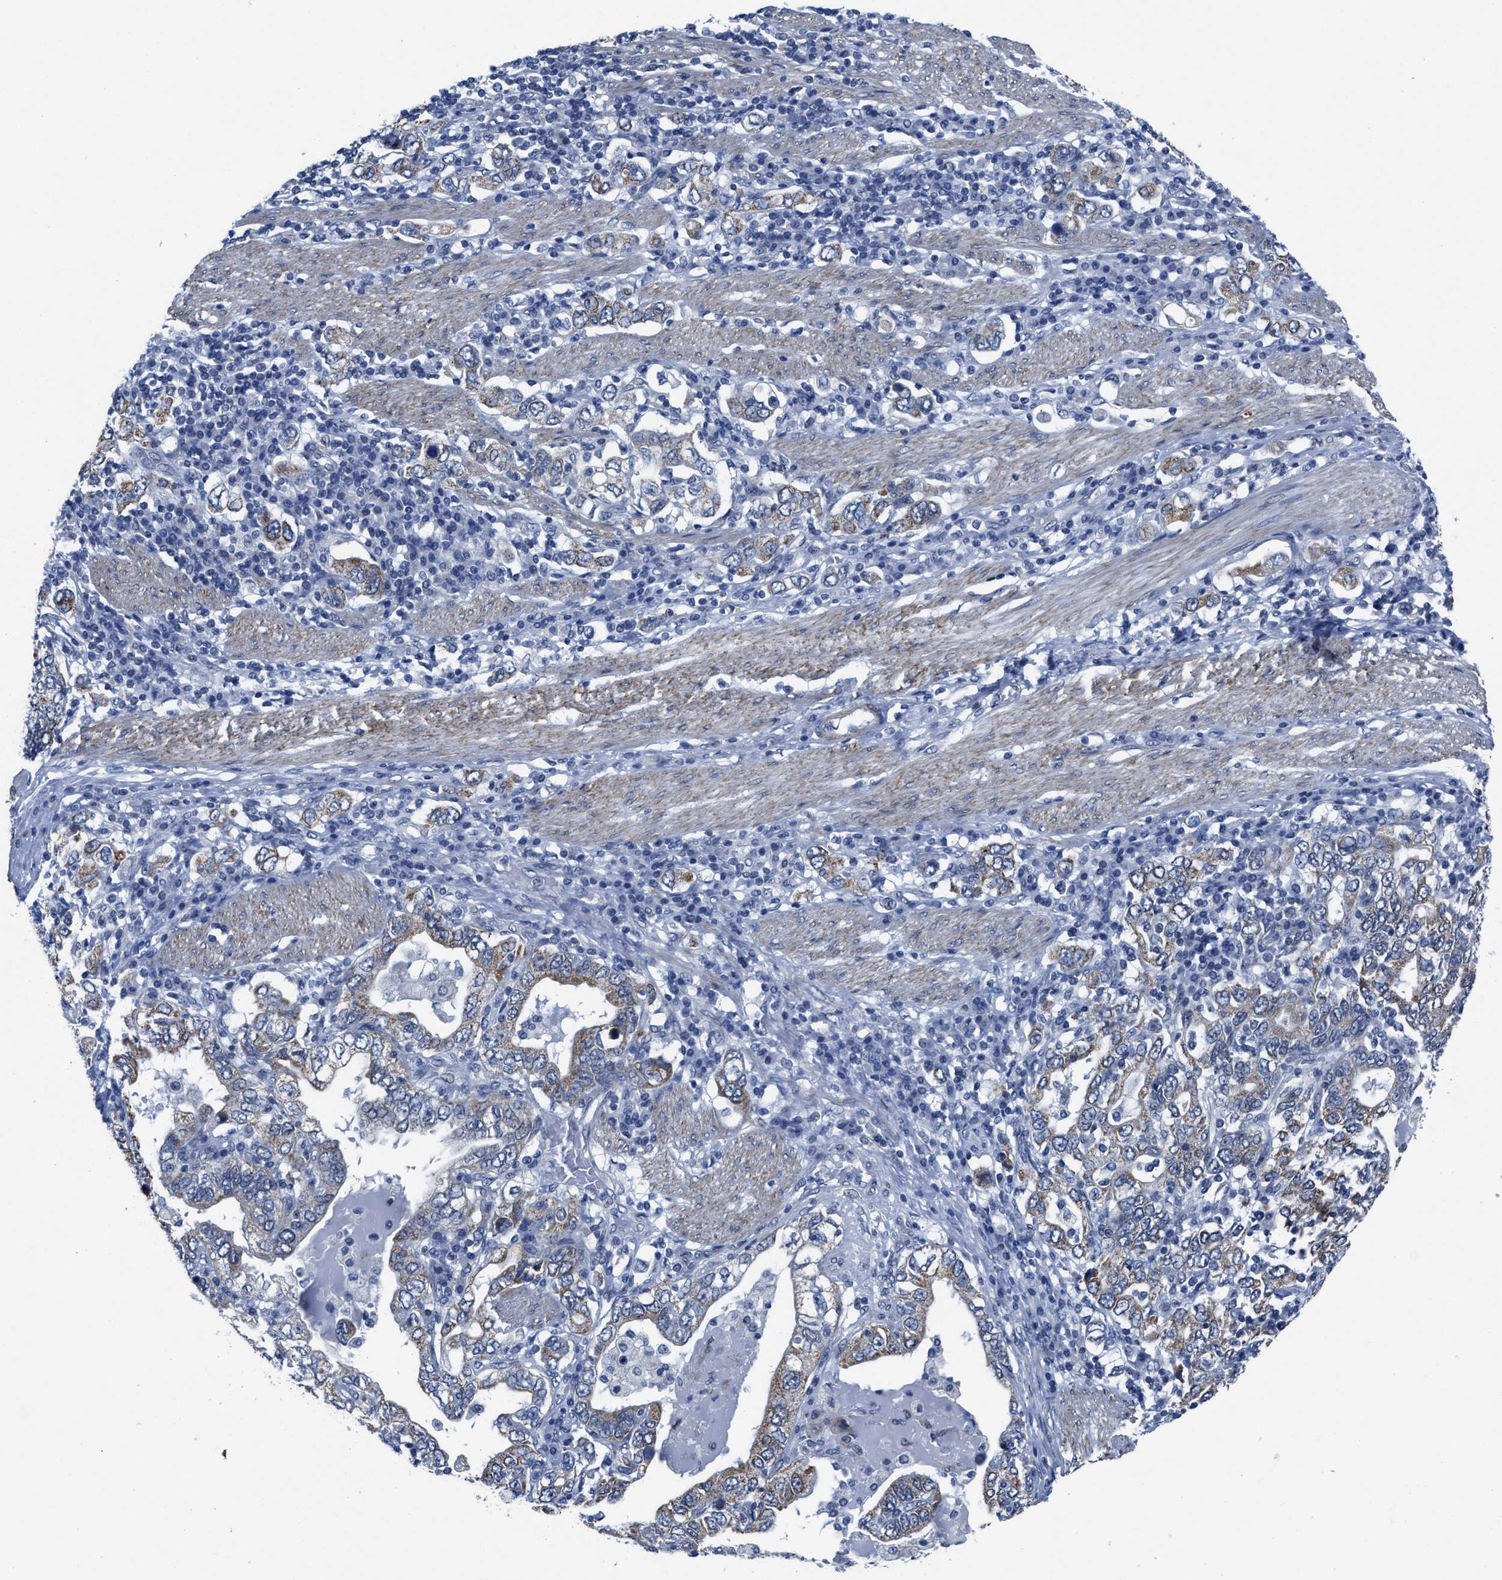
{"staining": {"intensity": "moderate", "quantity": ">75%", "location": "cytoplasmic/membranous"}, "tissue": "stomach cancer", "cell_type": "Tumor cells", "image_type": "cancer", "snomed": [{"axis": "morphology", "description": "Adenocarcinoma, NOS"}, {"axis": "topography", "description": "Stomach, upper"}], "caption": "Immunohistochemistry histopathology image of neoplastic tissue: human stomach cancer (adenocarcinoma) stained using IHC exhibits medium levels of moderate protein expression localized specifically in the cytoplasmic/membranous of tumor cells, appearing as a cytoplasmic/membranous brown color.", "gene": "ID3", "patient": {"sex": "male", "age": 62}}